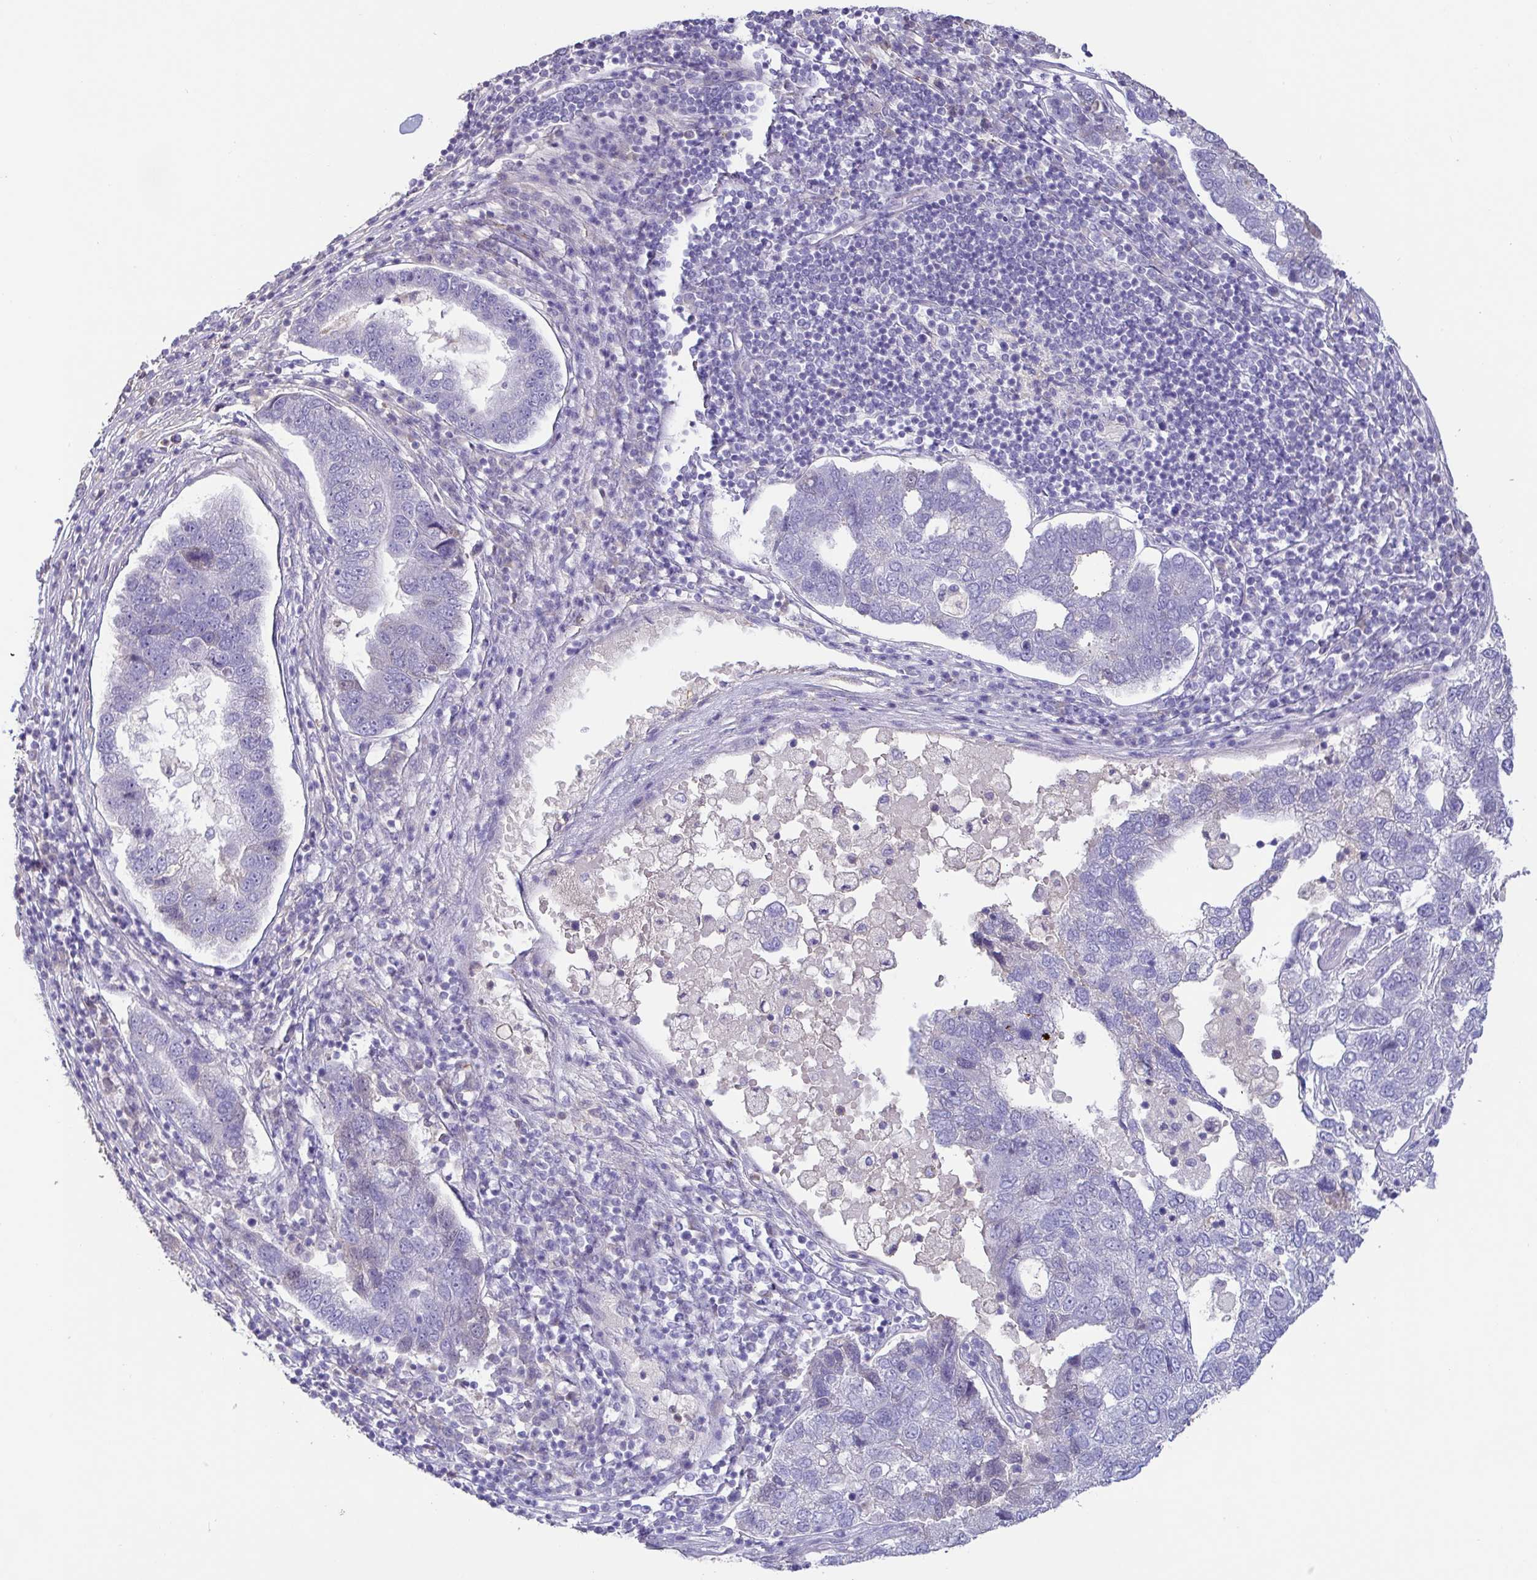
{"staining": {"intensity": "negative", "quantity": "none", "location": "none"}, "tissue": "pancreatic cancer", "cell_type": "Tumor cells", "image_type": "cancer", "snomed": [{"axis": "morphology", "description": "Adenocarcinoma, NOS"}, {"axis": "topography", "description": "Pancreas"}], "caption": "This is an immunohistochemistry histopathology image of human pancreatic adenocarcinoma. There is no expression in tumor cells.", "gene": "PYGM", "patient": {"sex": "female", "age": 61}}